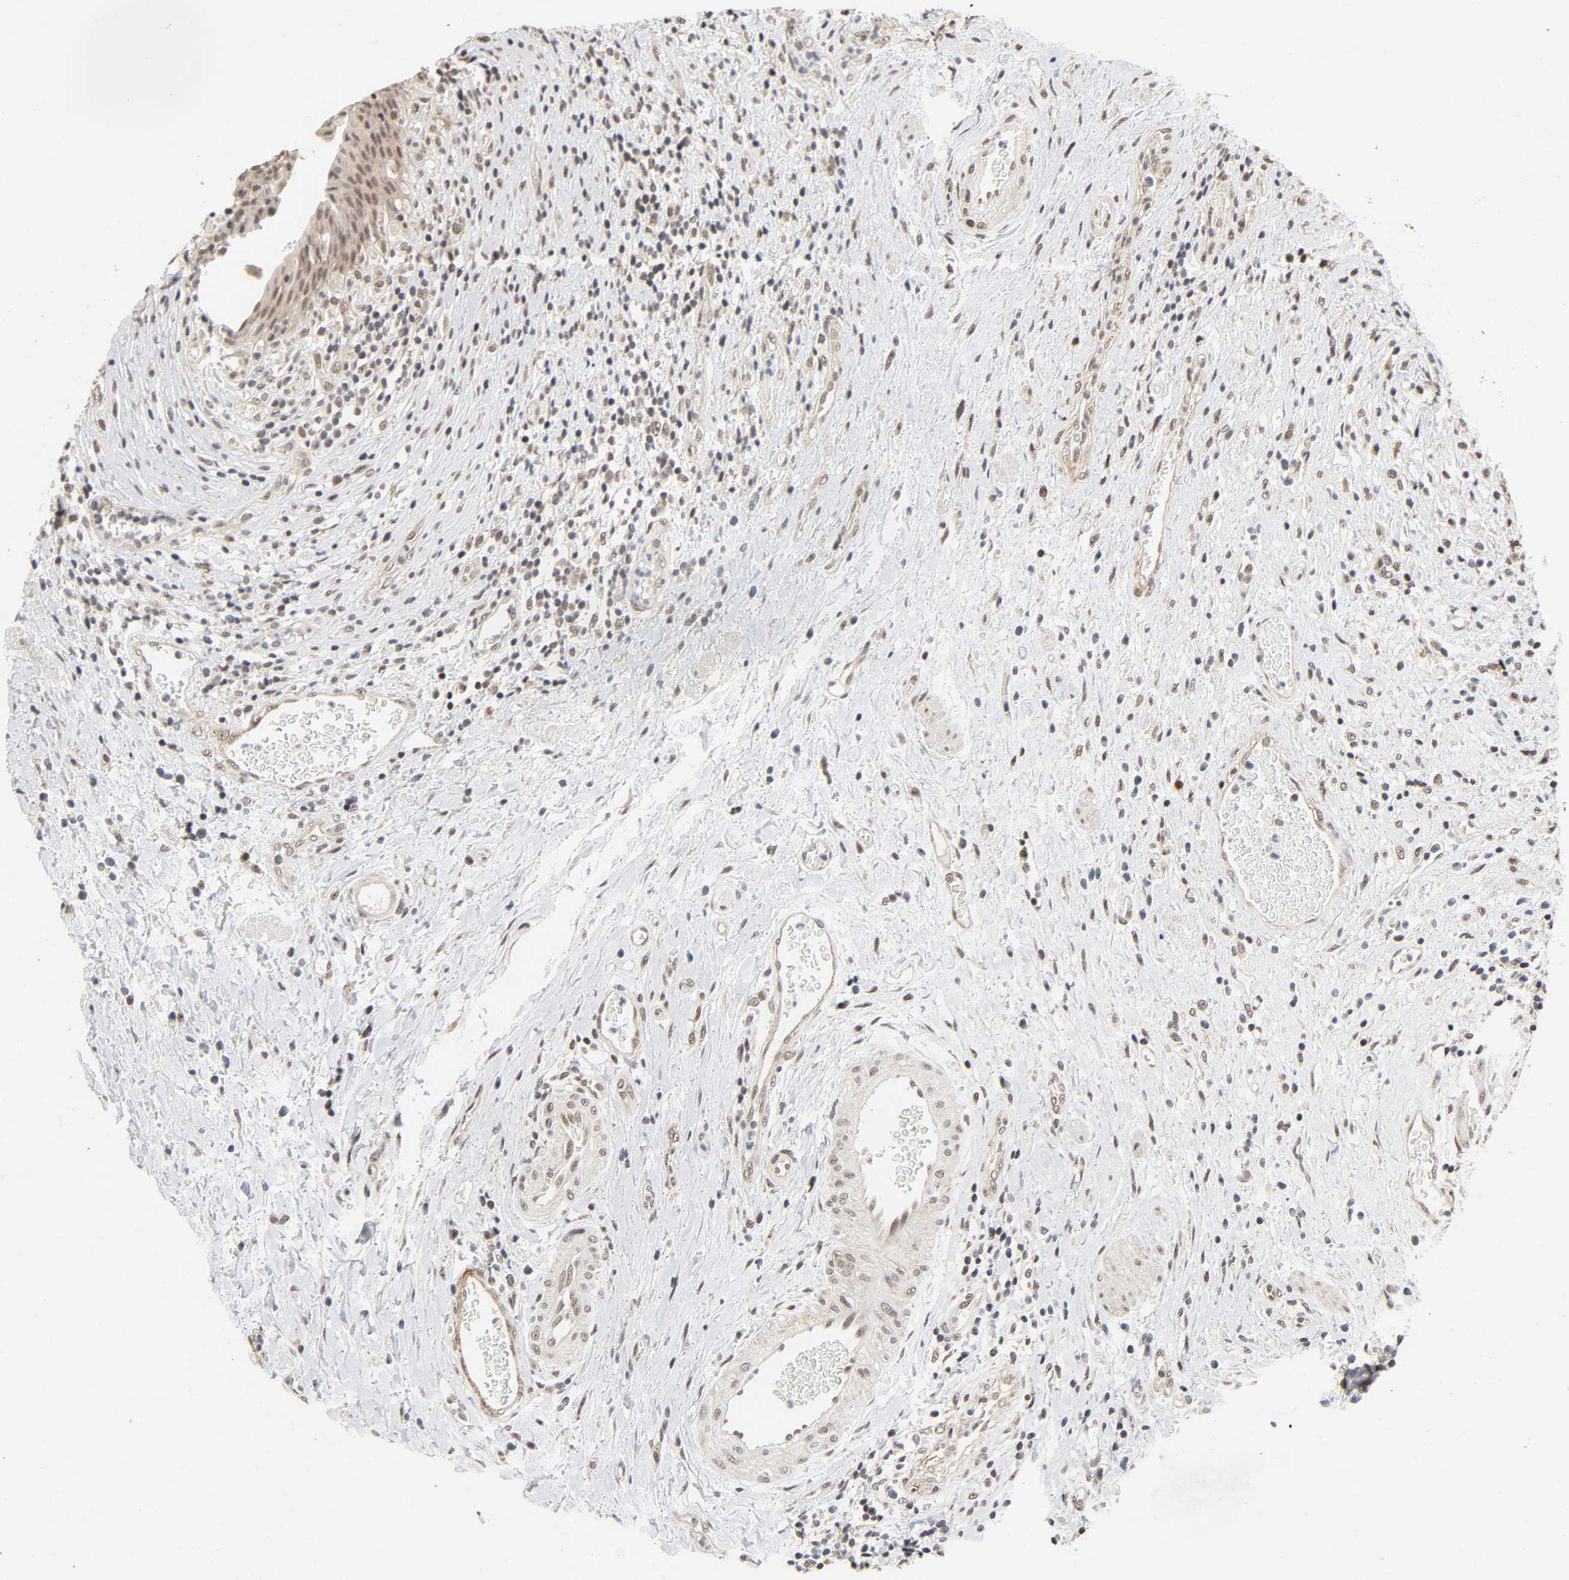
{"staining": {"intensity": "moderate", "quantity": ">75%", "location": "nuclear"}, "tissue": "urinary bladder", "cell_type": "Urothelial cells", "image_type": "normal", "snomed": [{"axis": "morphology", "description": "Normal tissue, NOS"}, {"axis": "morphology", "description": "Urothelial carcinoma, High grade"}, {"axis": "topography", "description": "Urinary bladder"}], "caption": "Protein staining of benign urinary bladder displays moderate nuclear positivity in approximately >75% of urothelial cells.", "gene": "ZKSCAN8", "patient": {"sex": "male", "age": 51}}